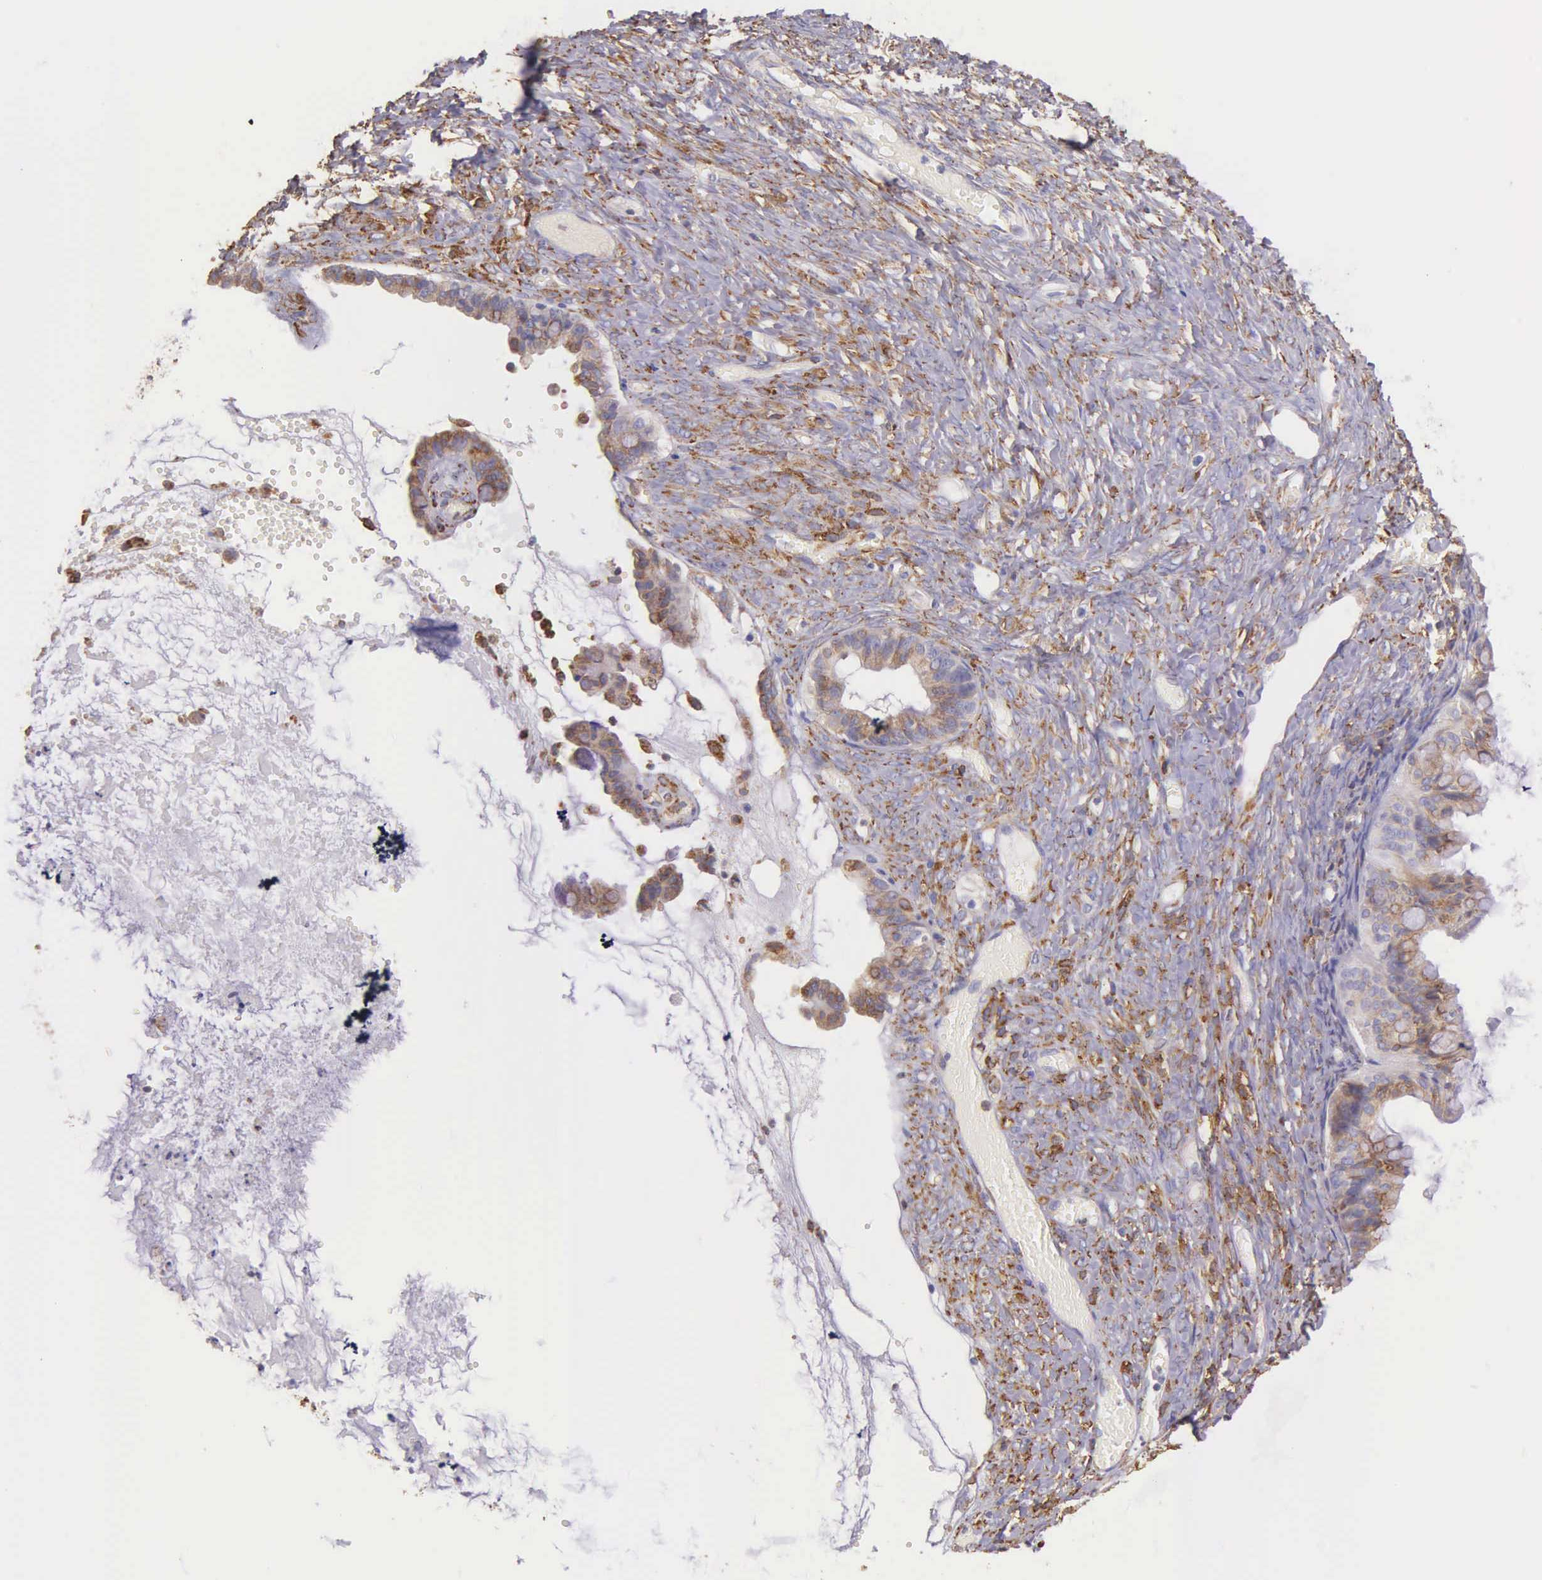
{"staining": {"intensity": "weak", "quantity": ">75%", "location": "cytoplasmic/membranous"}, "tissue": "ovarian cancer", "cell_type": "Tumor cells", "image_type": "cancer", "snomed": [{"axis": "morphology", "description": "Cystadenocarcinoma, mucinous, NOS"}, {"axis": "topography", "description": "Ovary"}], "caption": "Tumor cells show low levels of weak cytoplasmic/membranous positivity in about >75% of cells in human ovarian cancer.", "gene": "CKAP4", "patient": {"sex": "female", "age": 57}}